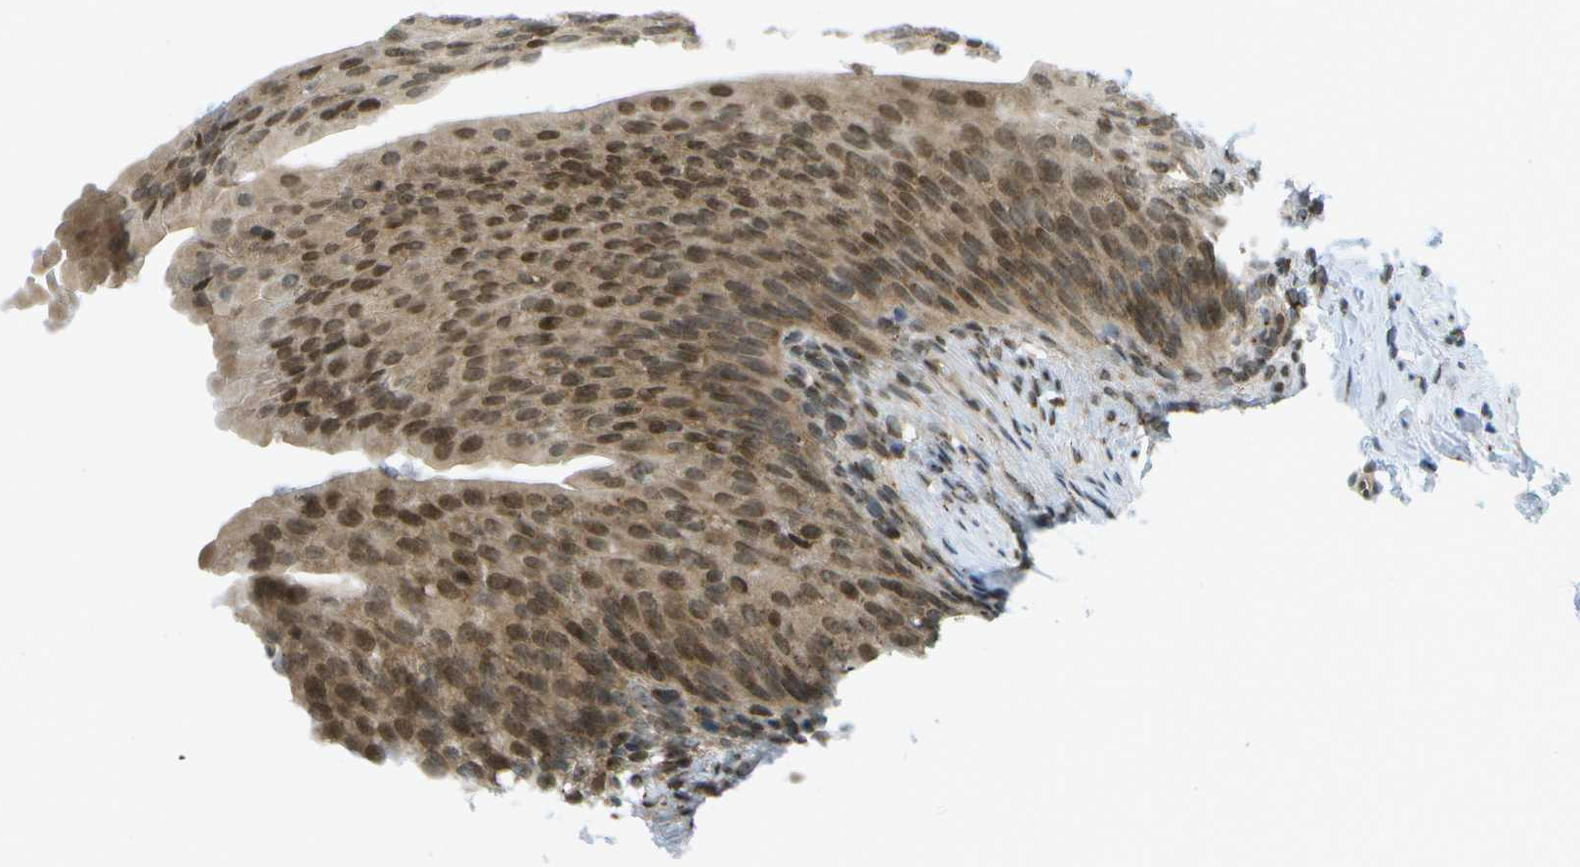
{"staining": {"intensity": "moderate", "quantity": "25%-75%", "location": "cytoplasmic/membranous,nuclear"}, "tissue": "urinary bladder", "cell_type": "Urothelial cells", "image_type": "normal", "snomed": [{"axis": "morphology", "description": "Normal tissue, NOS"}, {"axis": "topography", "description": "Urinary bladder"}], "caption": "Brown immunohistochemical staining in unremarkable urinary bladder demonstrates moderate cytoplasmic/membranous,nuclear expression in approximately 25%-75% of urothelial cells. Nuclei are stained in blue.", "gene": "EVC", "patient": {"sex": "female", "age": 79}}